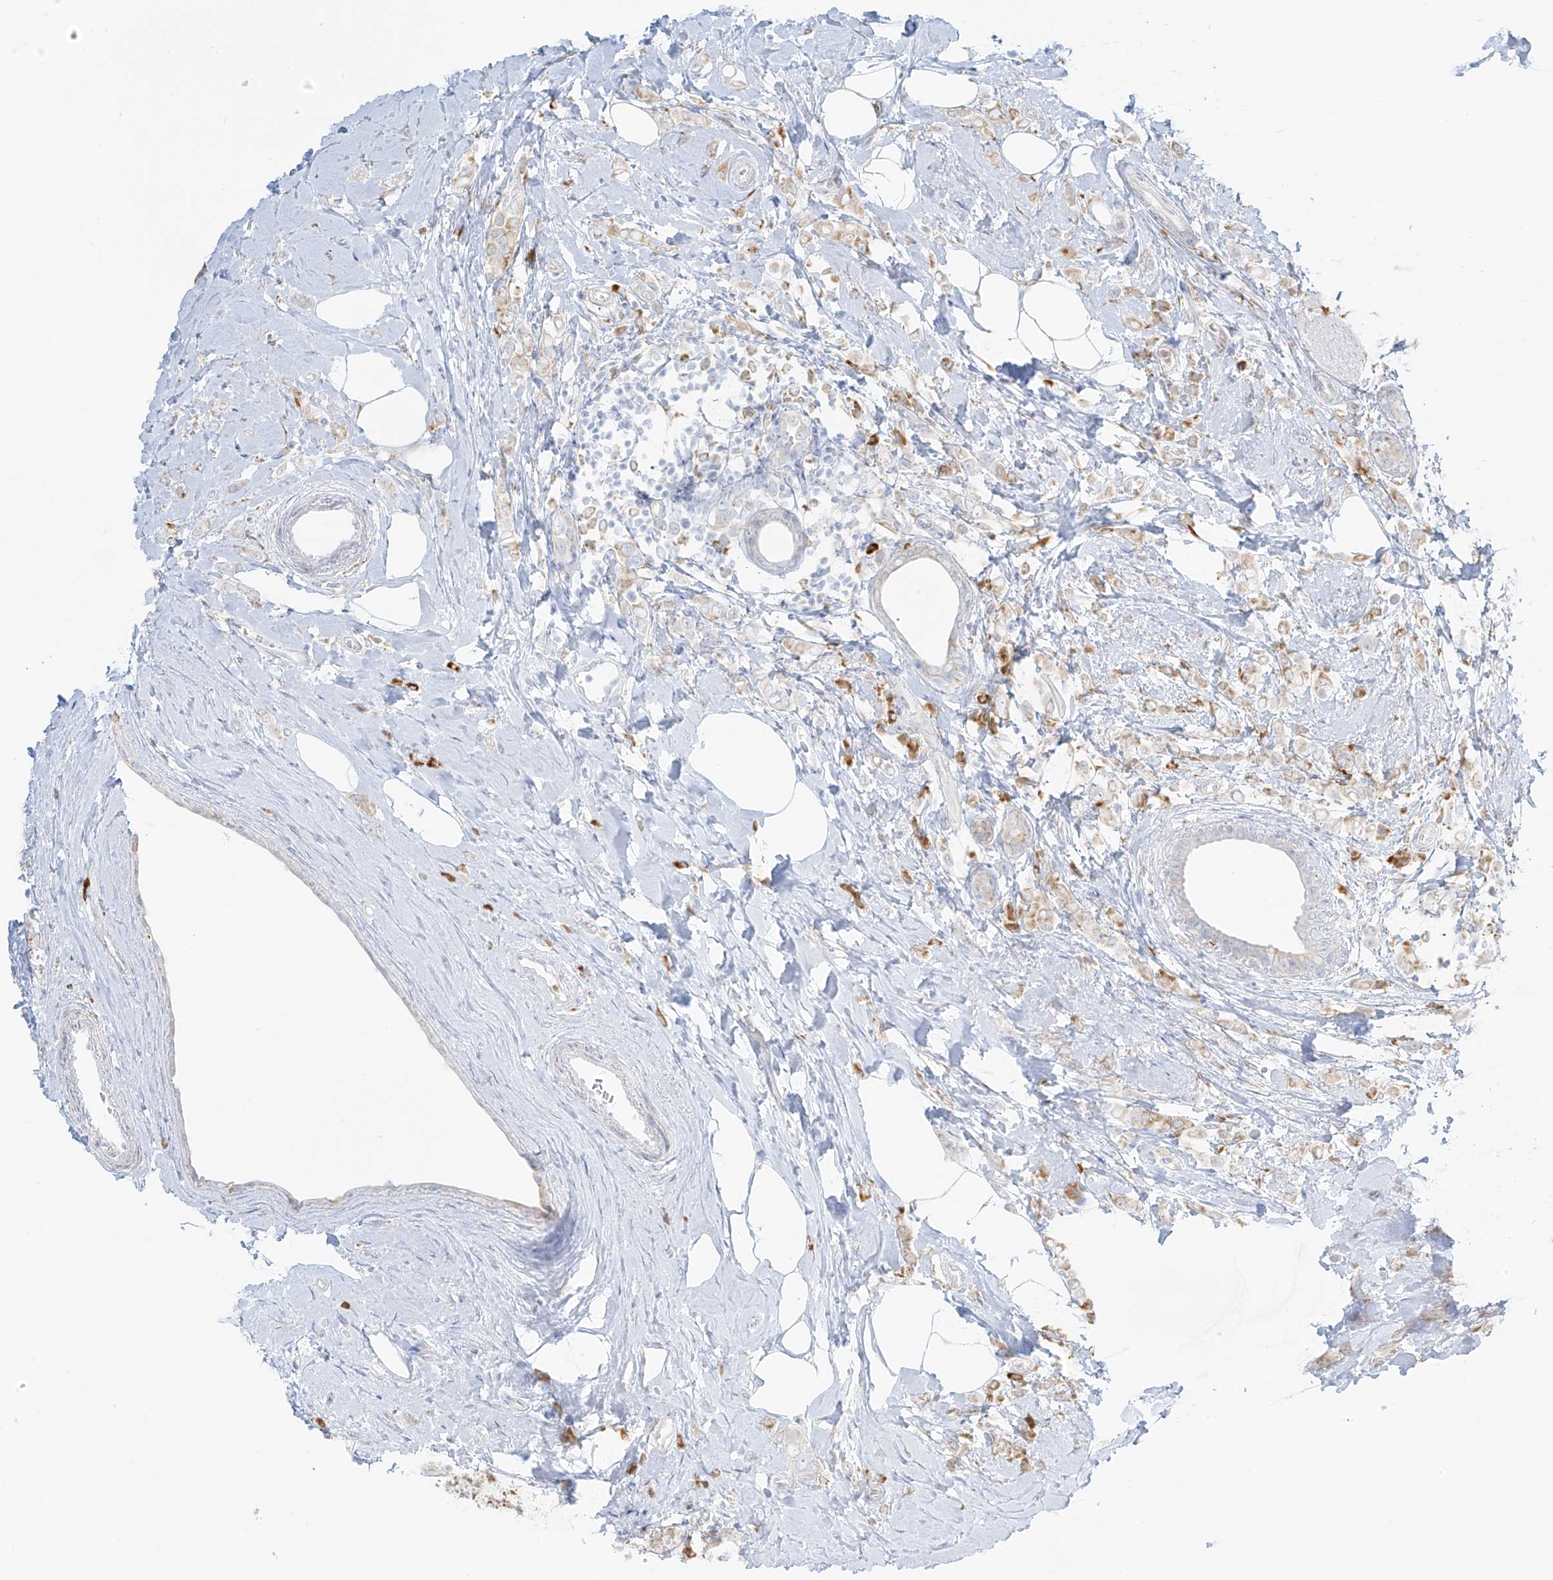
{"staining": {"intensity": "moderate", "quantity": "25%-75%", "location": "cytoplasmic/membranous"}, "tissue": "breast cancer", "cell_type": "Tumor cells", "image_type": "cancer", "snomed": [{"axis": "morphology", "description": "Lobular carcinoma"}, {"axis": "topography", "description": "Breast"}], "caption": "Tumor cells exhibit moderate cytoplasmic/membranous staining in approximately 25%-75% of cells in breast cancer. The protein is stained brown, and the nuclei are stained in blue (DAB (3,3'-diaminobenzidine) IHC with brightfield microscopy, high magnification).", "gene": "LRRC59", "patient": {"sex": "female", "age": 47}}